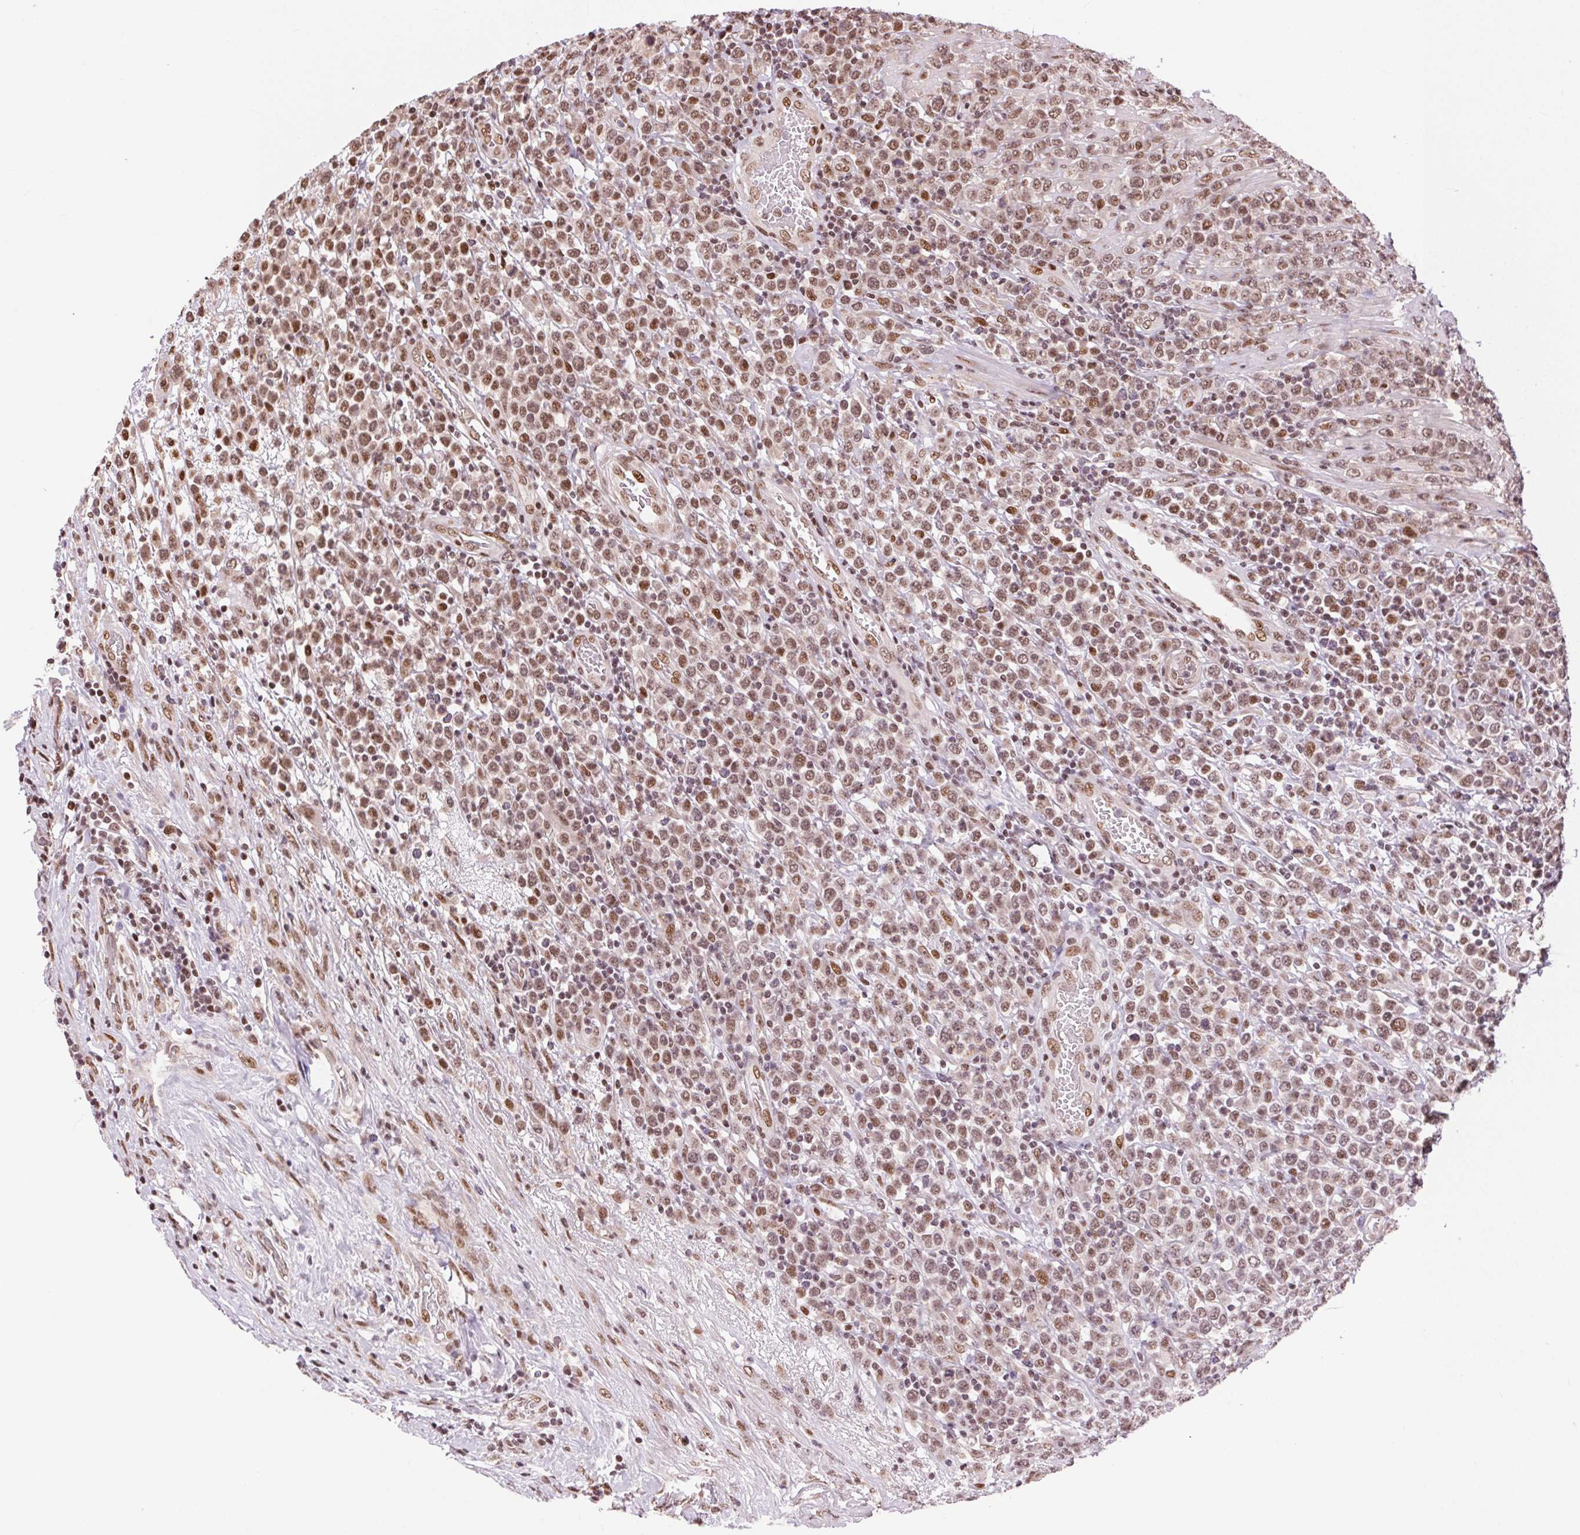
{"staining": {"intensity": "moderate", "quantity": ">75%", "location": "nuclear"}, "tissue": "lymphoma", "cell_type": "Tumor cells", "image_type": "cancer", "snomed": [{"axis": "morphology", "description": "Malignant lymphoma, non-Hodgkin's type, High grade"}, {"axis": "topography", "description": "Soft tissue"}], "caption": "A histopathology image showing moderate nuclear staining in approximately >75% of tumor cells in lymphoma, as visualized by brown immunohistochemical staining.", "gene": "RAD23A", "patient": {"sex": "female", "age": 56}}